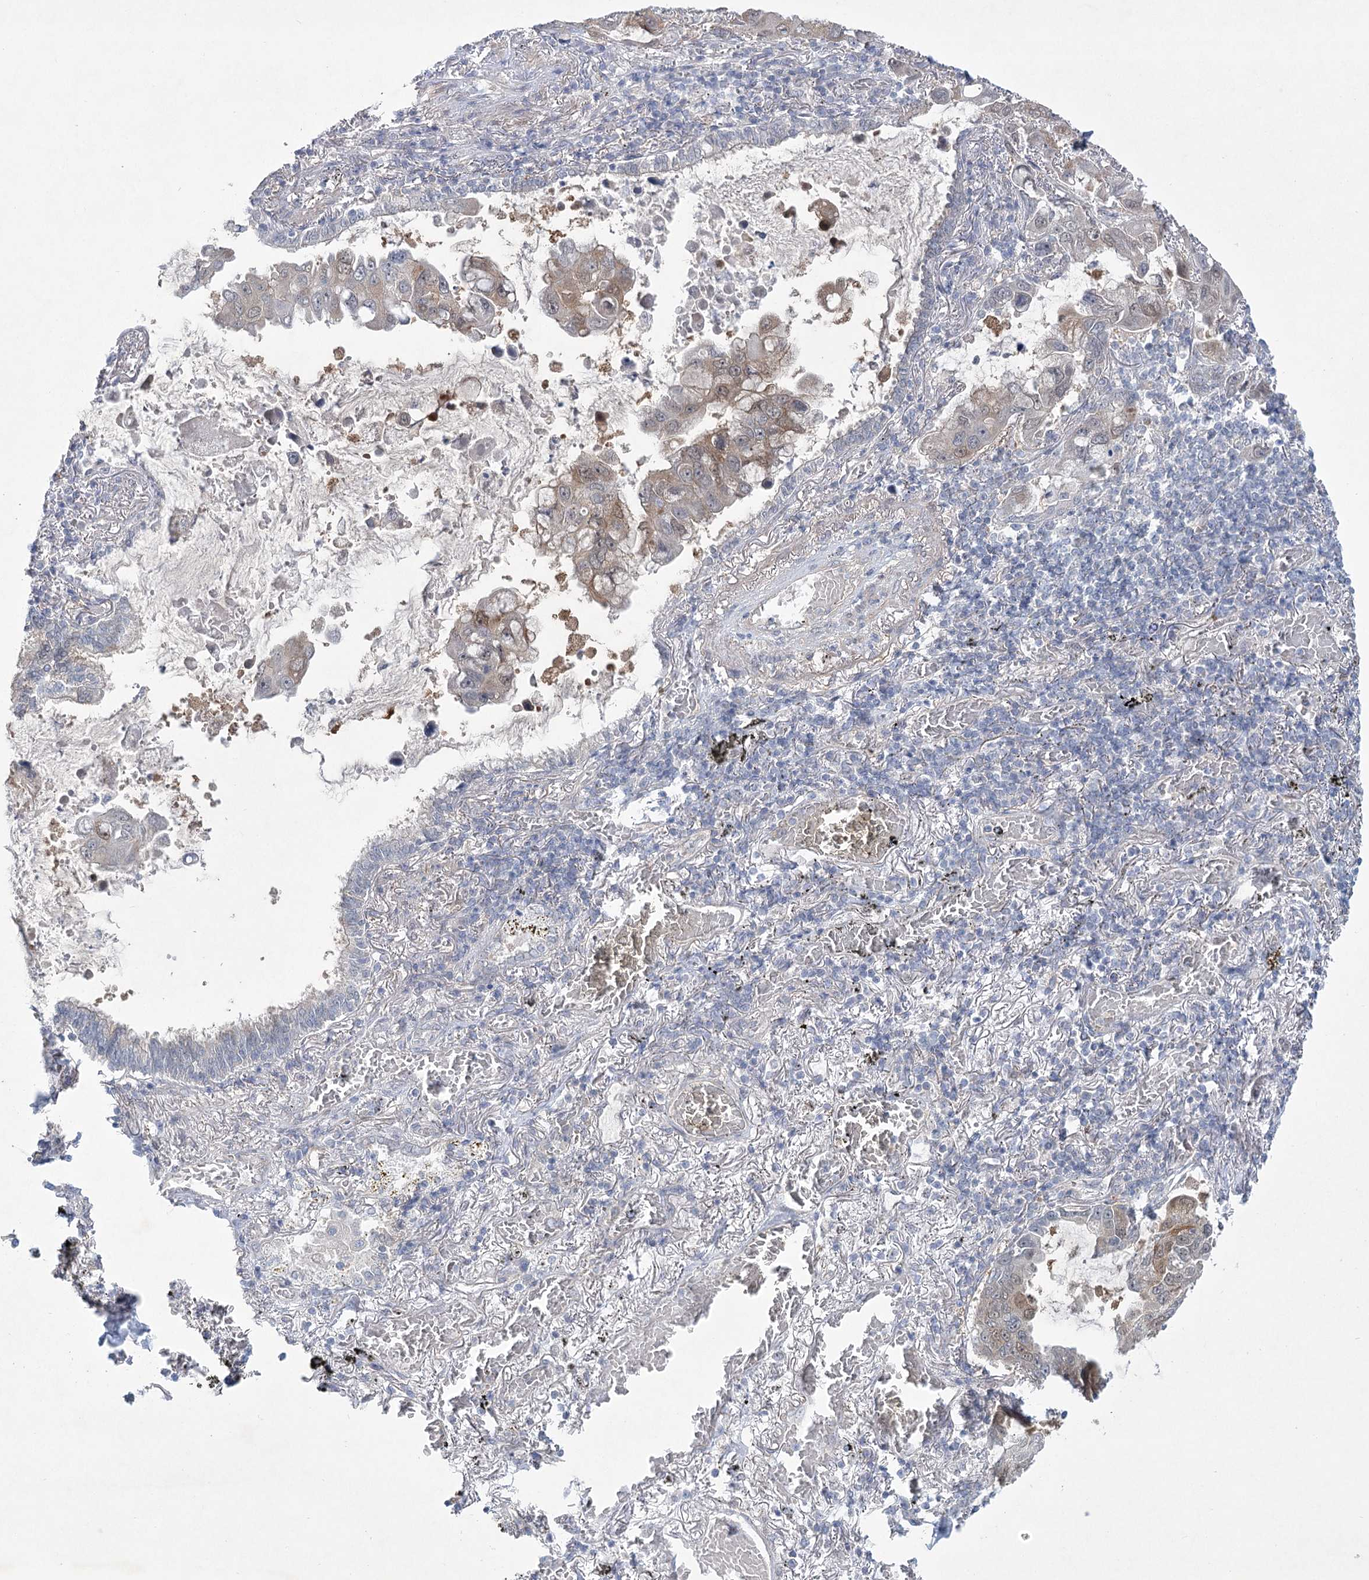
{"staining": {"intensity": "weak", "quantity": "25%-75%", "location": "cytoplasmic/membranous"}, "tissue": "lung cancer", "cell_type": "Tumor cells", "image_type": "cancer", "snomed": [{"axis": "morphology", "description": "Adenocarcinoma, NOS"}, {"axis": "topography", "description": "Lung"}], "caption": "Lung cancer (adenocarcinoma) stained with a brown dye reveals weak cytoplasmic/membranous positive staining in about 25%-75% of tumor cells.", "gene": "AAMDC", "patient": {"sex": "male", "age": 64}}